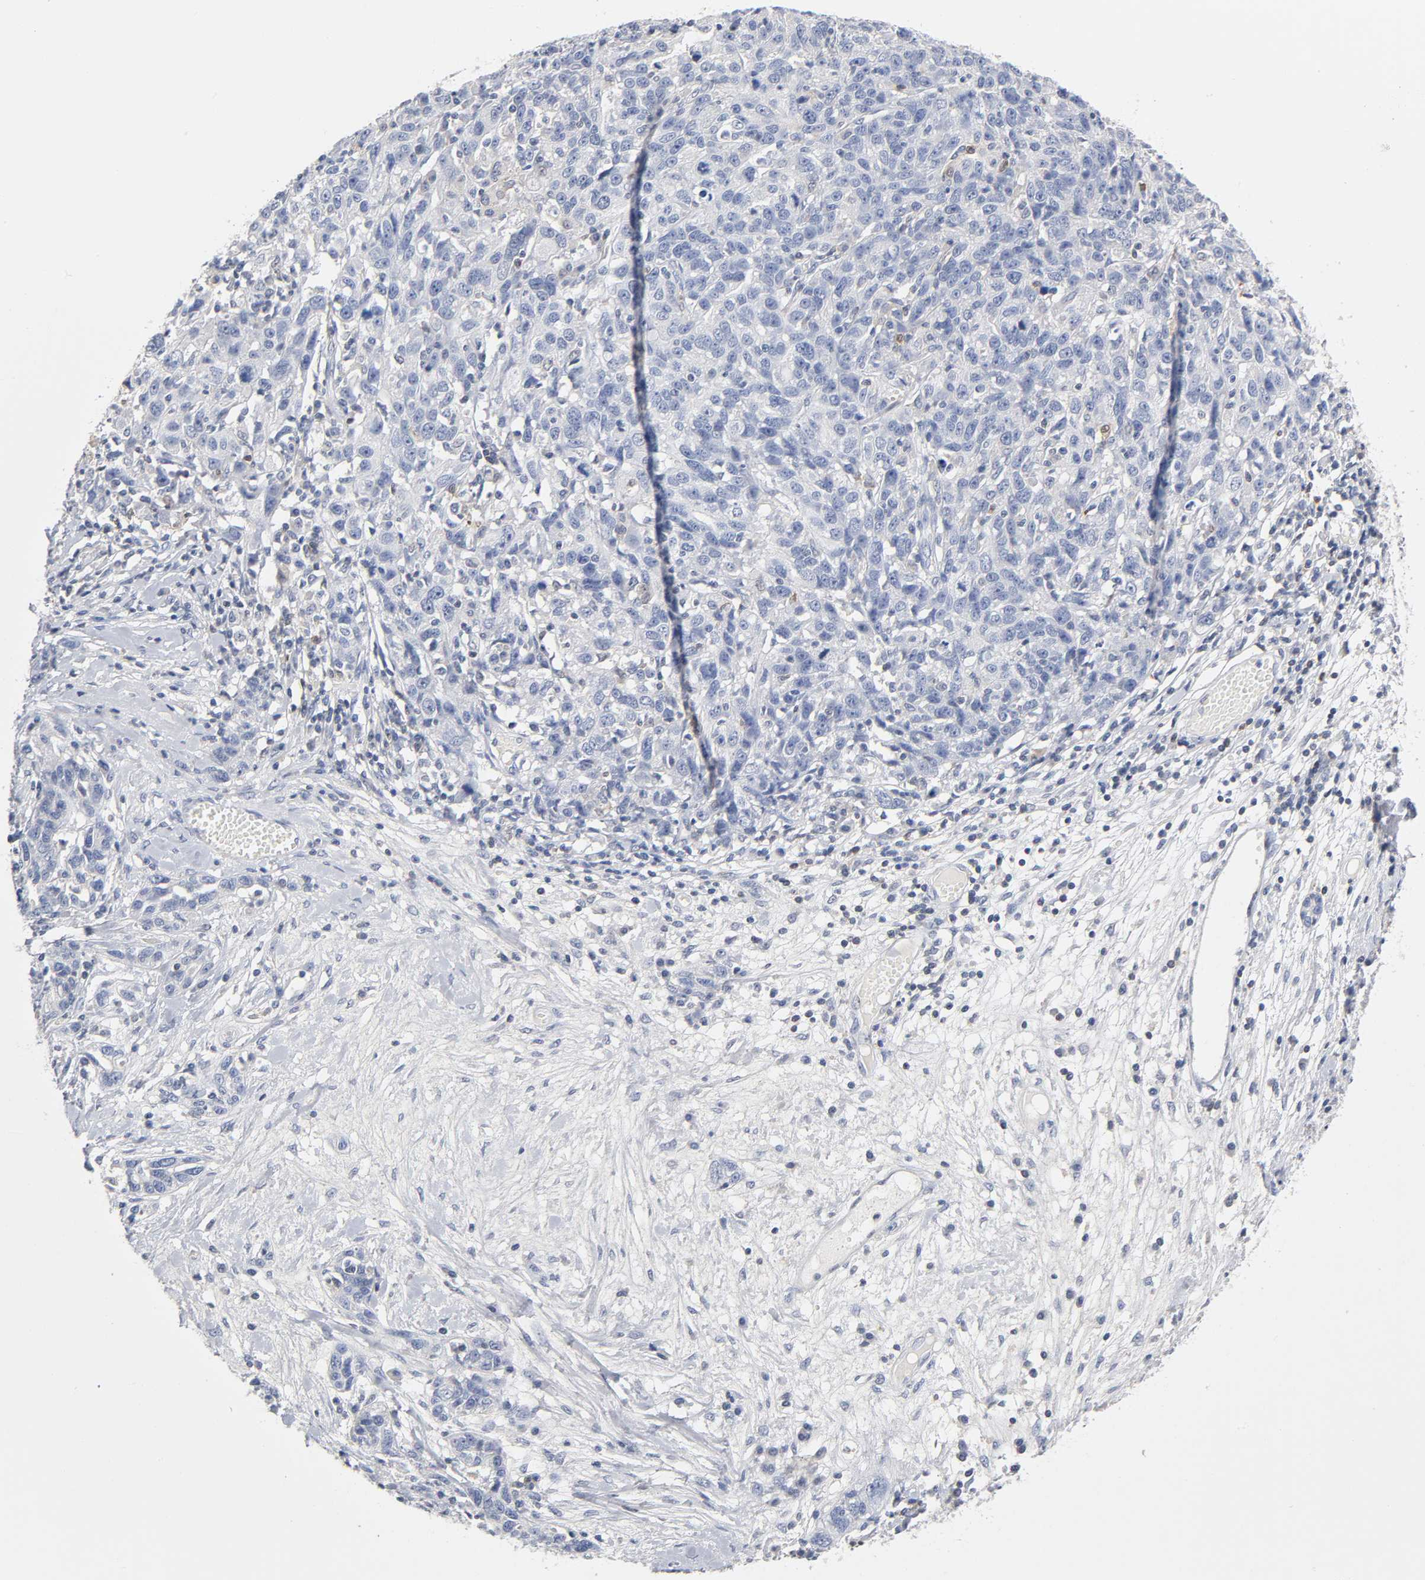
{"staining": {"intensity": "negative", "quantity": "none", "location": "none"}, "tissue": "ovarian cancer", "cell_type": "Tumor cells", "image_type": "cancer", "snomed": [{"axis": "morphology", "description": "Cystadenocarcinoma, serous, NOS"}, {"axis": "topography", "description": "Ovary"}], "caption": "A micrograph of human ovarian serous cystadenocarcinoma is negative for staining in tumor cells.", "gene": "NFATC1", "patient": {"sex": "female", "age": 71}}